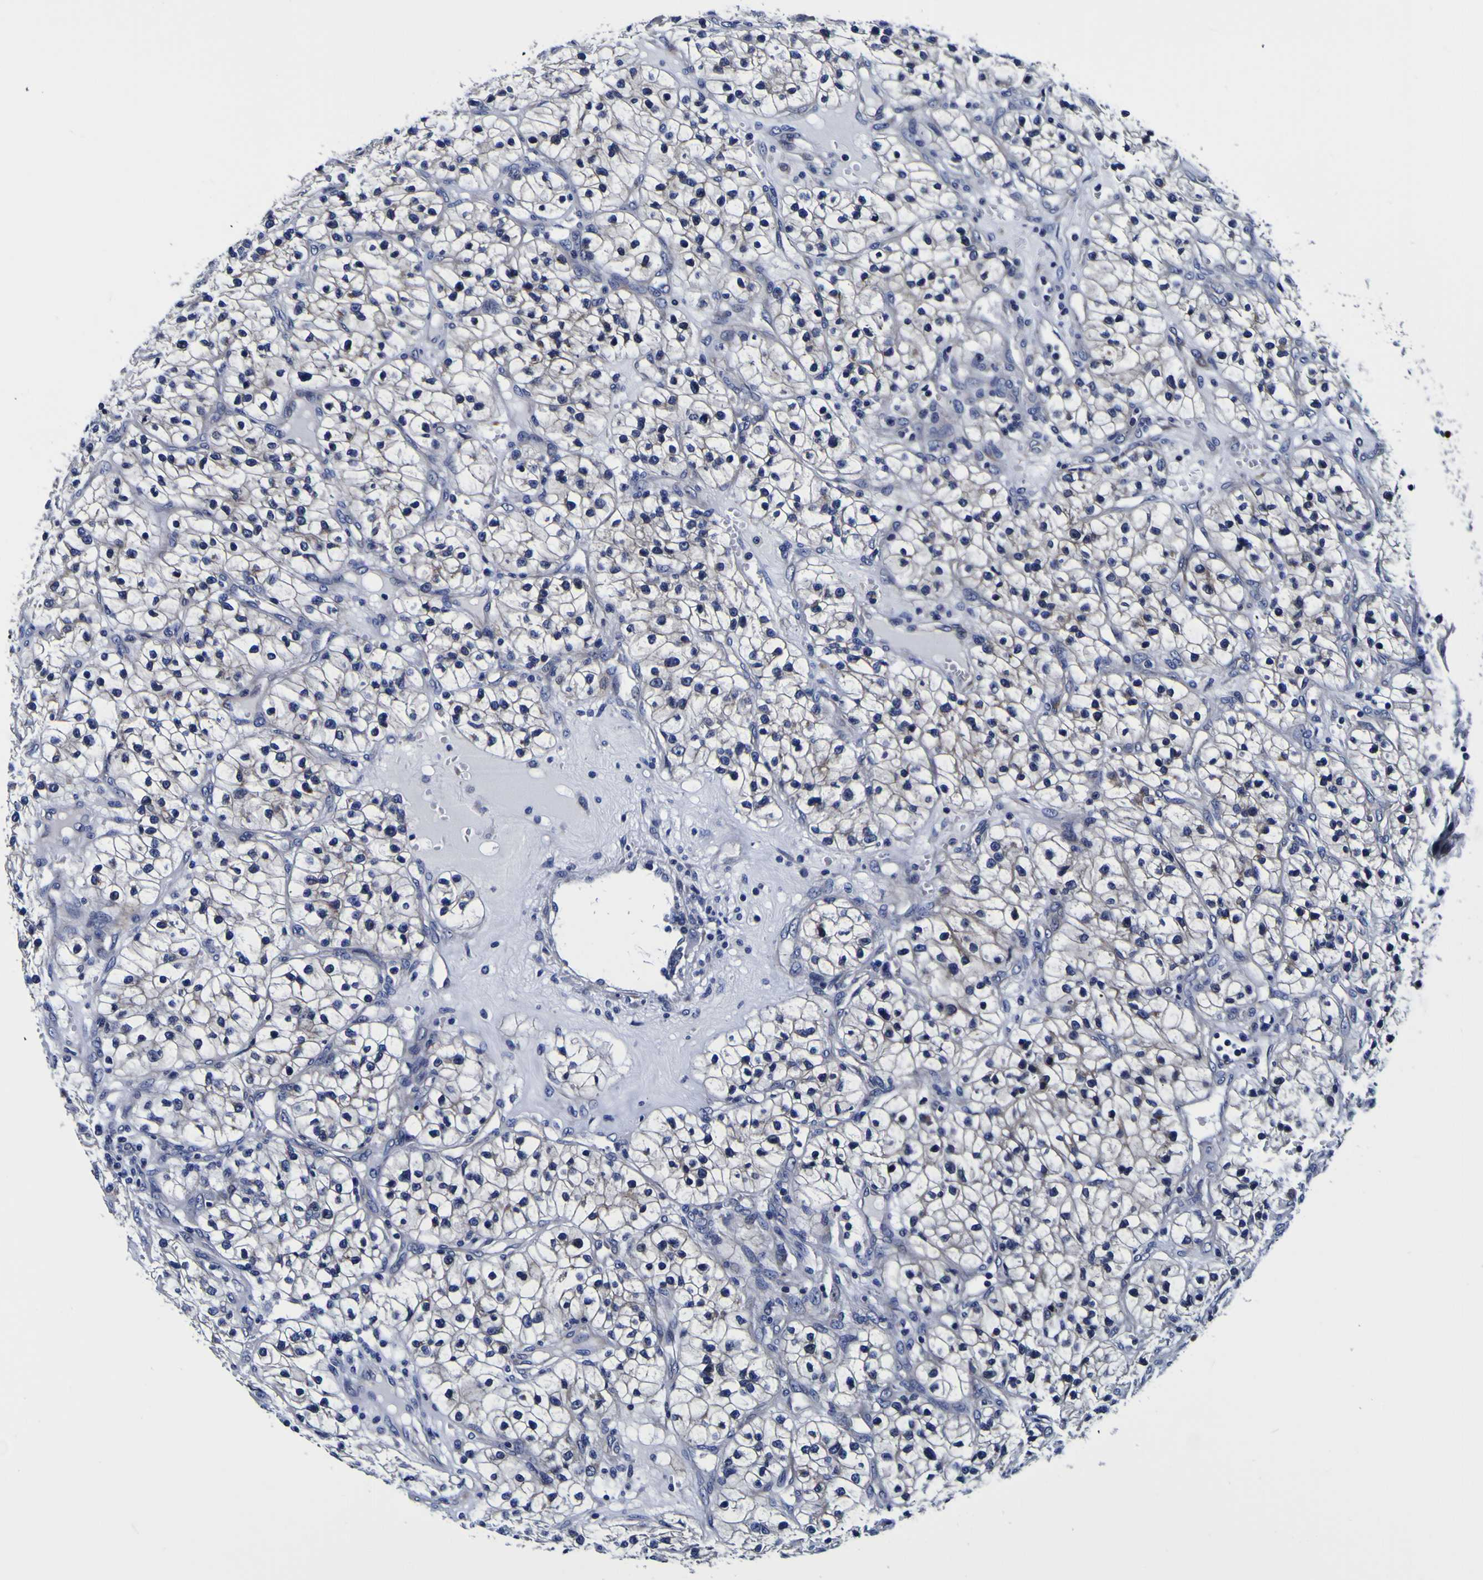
{"staining": {"intensity": "negative", "quantity": "none", "location": "none"}, "tissue": "renal cancer", "cell_type": "Tumor cells", "image_type": "cancer", "snomed": [{"axis": "morphology", "description": "Adenocarcinoma, NOS"}, {"axis": "topography", "description": "Kidney"}], "caption": "Immunohistochemistry (IHC) of human renal cancer (adenocarcinoma) demonstrates no positivity in tumor cells. (Immunohistochemistry (IHC), brightfield microscopy, high magnification).", "gene": "PDLIM4", "patient": {"sex": "female", "age": 57}}